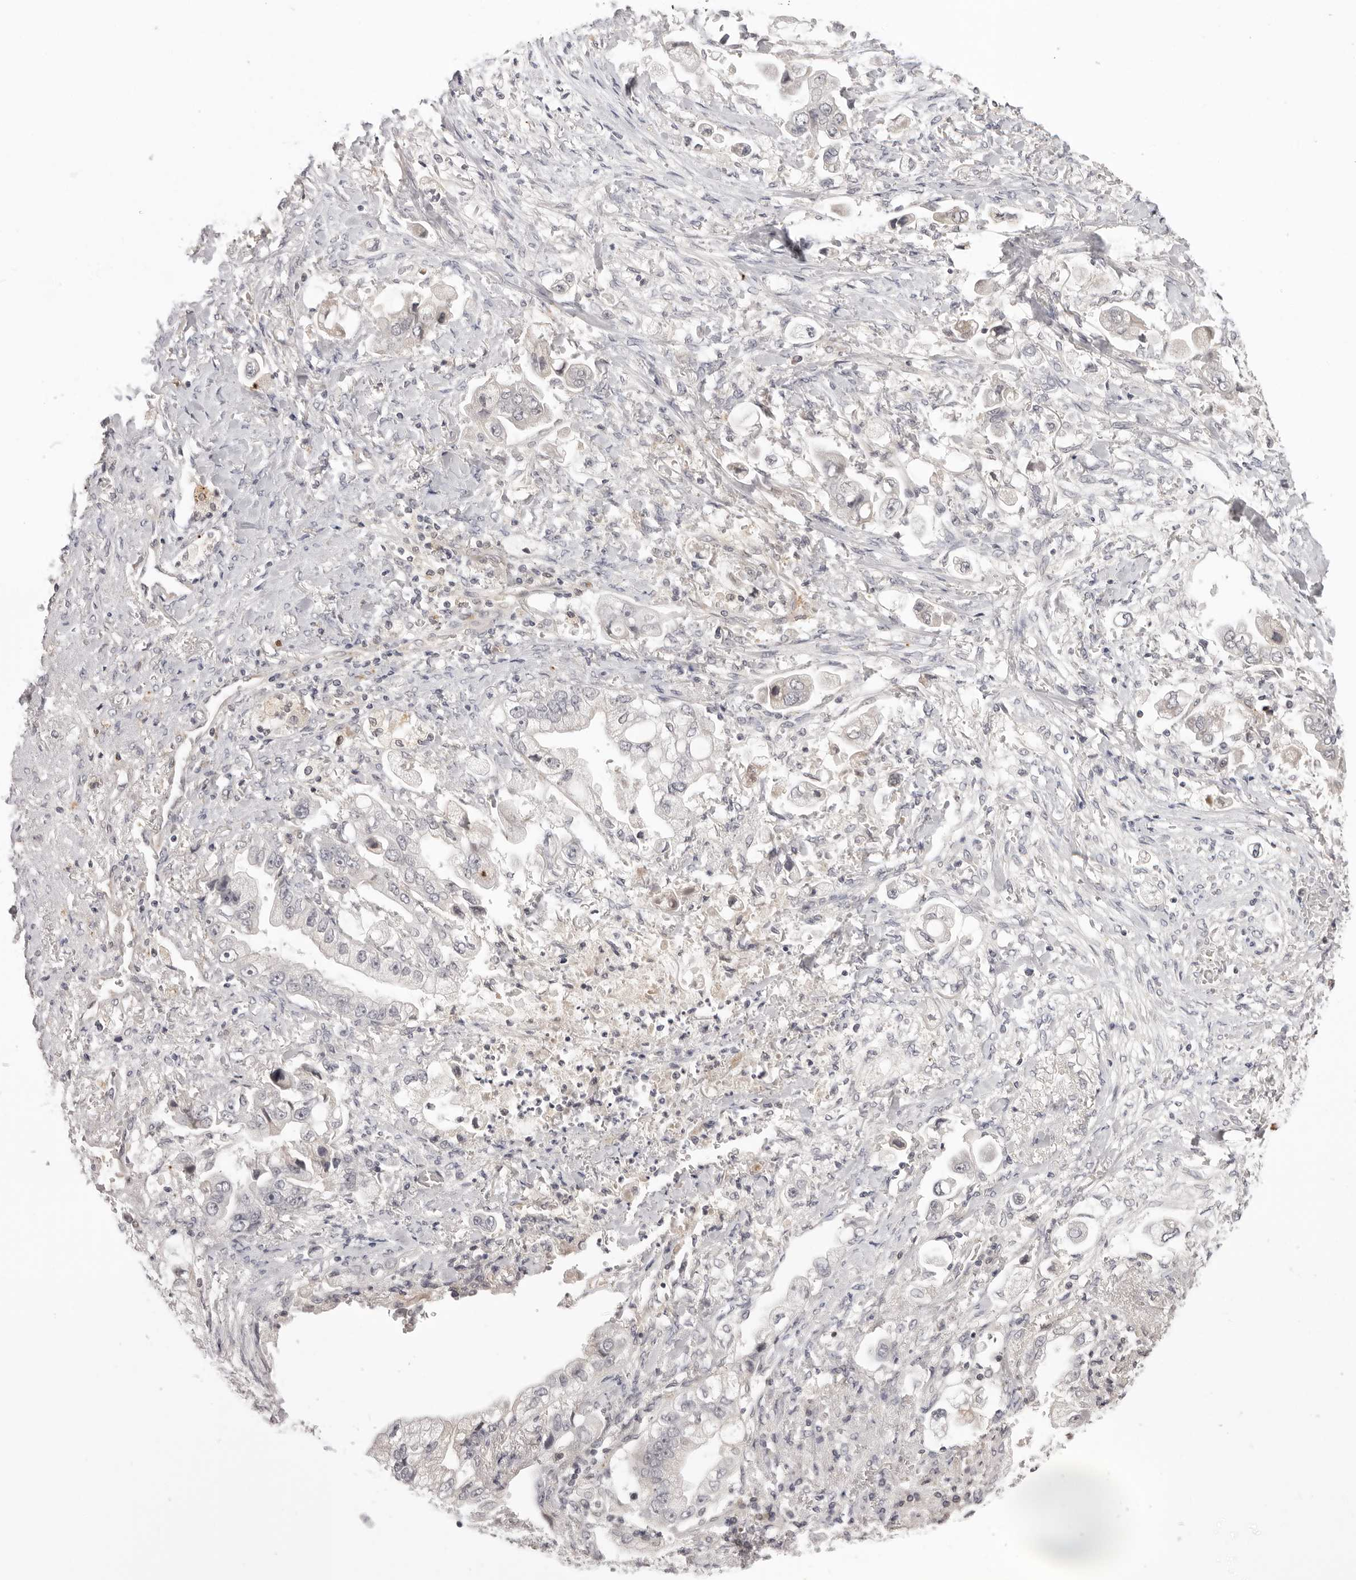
{"staining": {"intensity": "negative", "quantity": "none", "location": "none"}, "tissue": "stomach cancer", "cell_type": "Tumor cells", "image_type": "cancer", "snomed": [{"axis": "morphology", "description": "Adenocarcinoma, NOS"}, {"axis": "topography", "description": "Stomach"}], "caption": "High power microscopy histopathology image of an immunohistochemistry photomicrograph of adenocarcinoma (stomach), revealing no significant expression in tumor cells.", "gene": "STRADB", "patient": {"sex": "male", "age": 62}}